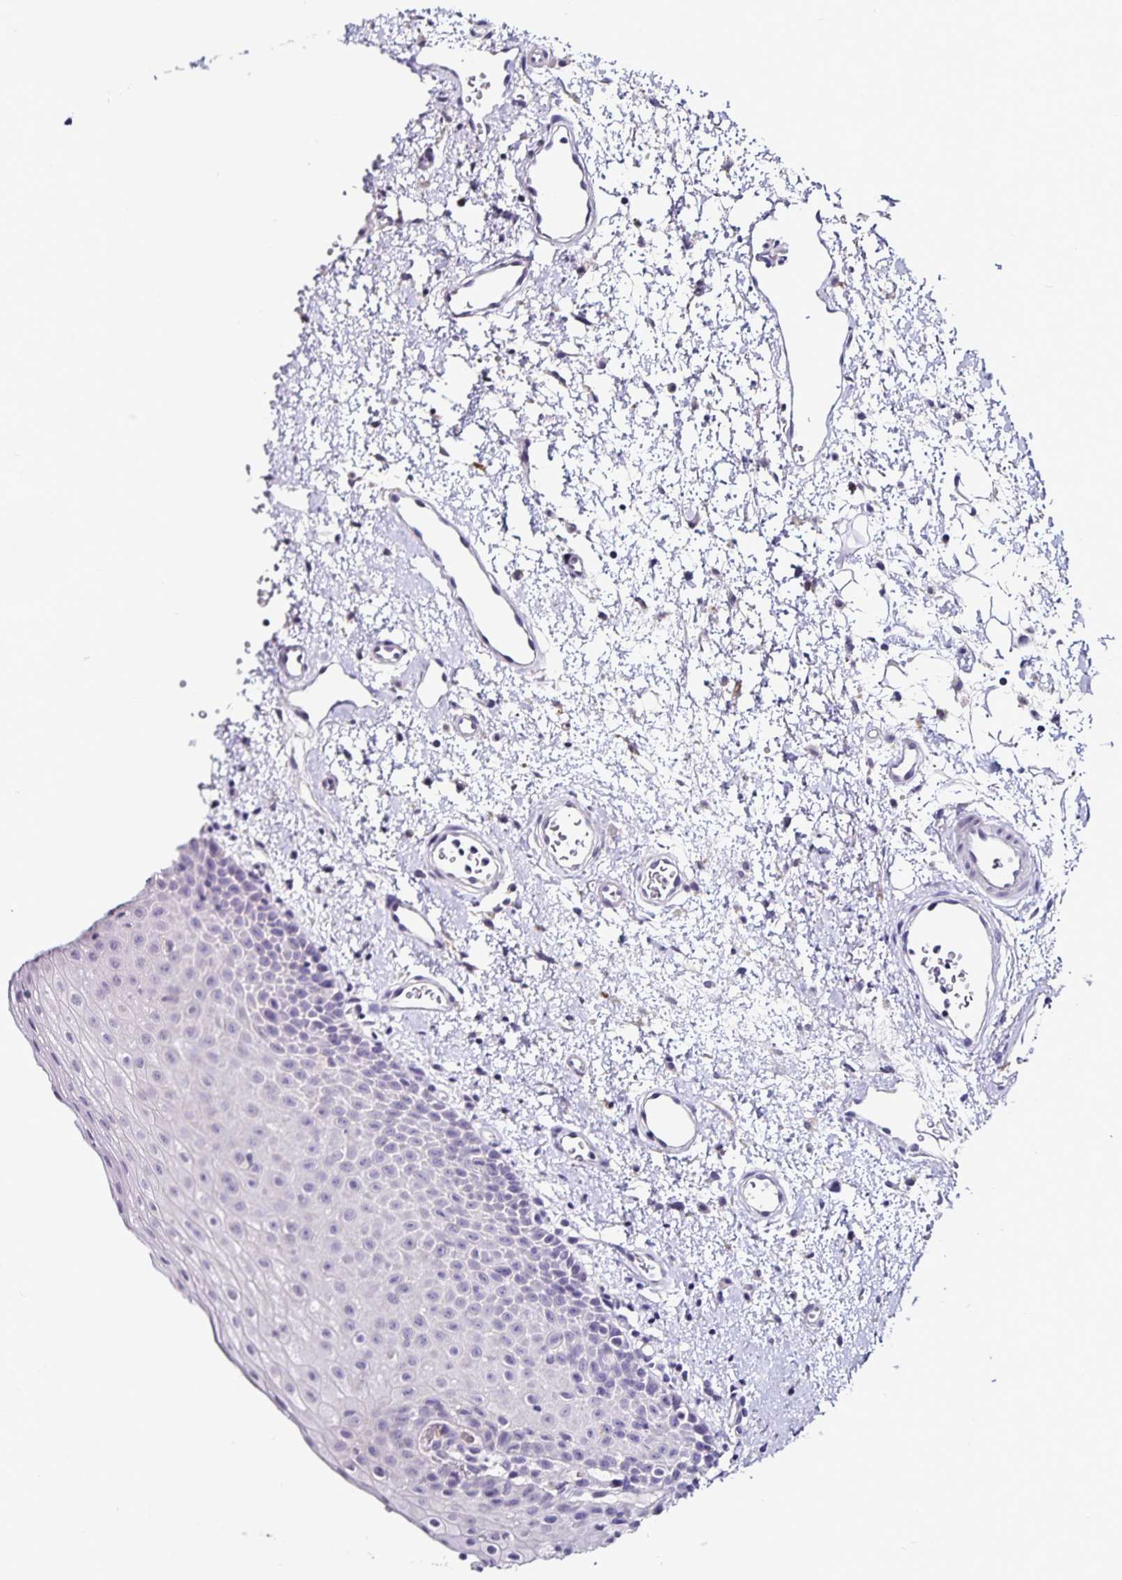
{"staining": {"intensity": "negative", "quantity": "none", "location": "none"}, "tissue": "oral mucosa", "cell_type": "Squamous epithelial cells", "image_type": "normal", "snomed": [{"axis": "morphology", "description": "Normal tissue, NOS"}, {"axis": "topography", "description": "Oral tissue"}, {"axis": "topography", "description": "Head-Neck"}], "caption": "Immunohistochemistry of unremarkable human oral mucosa reveals no staining in squamous epithelial cells.", "gene": "TTR", "patient": {"sex": "female", "age": 55}}